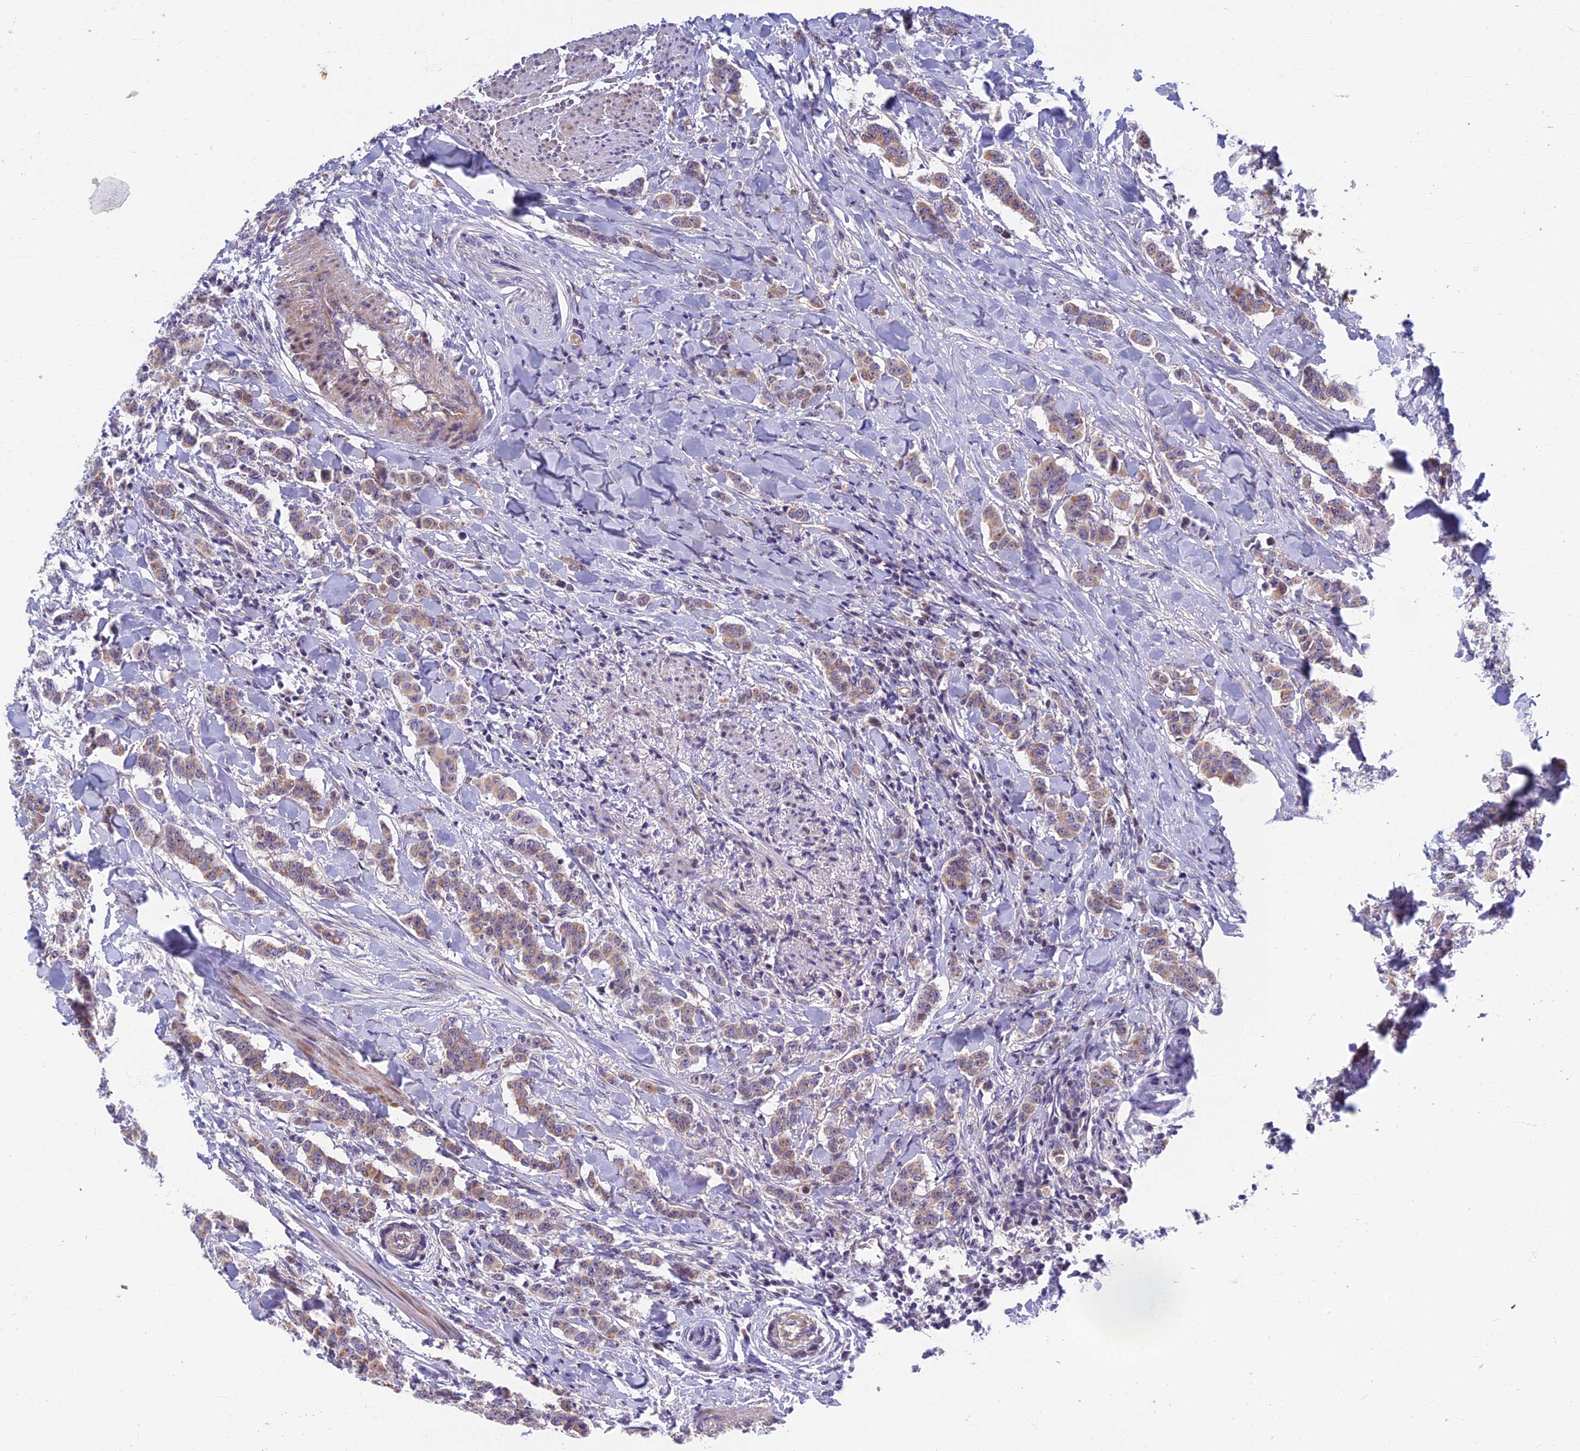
{"staining": {"intensity": "weak", "quantity": ">75%", "location": "cytoplasmic/membranous"}, "tissue": "breast cancer", "cell_type": "Tumor cells", "image_type": "cancer", "snomed": [{"axis": "morphology", "description": "Duct carcinoma"}, {"axis": "topography", "description": "Breast"}], "caption": "Immunohistochemical staining of human breast intraductal carcinoma reveals weak cytoplasmic/membranous protein positivity in approximately >75% of tumor cells. (DAB (3,3'-diaminobenzidine) = brown stain, brightfield microscopy at high magnification).", "gene": "SOGA1", "patient": {"sex": "female", "age": 40}}